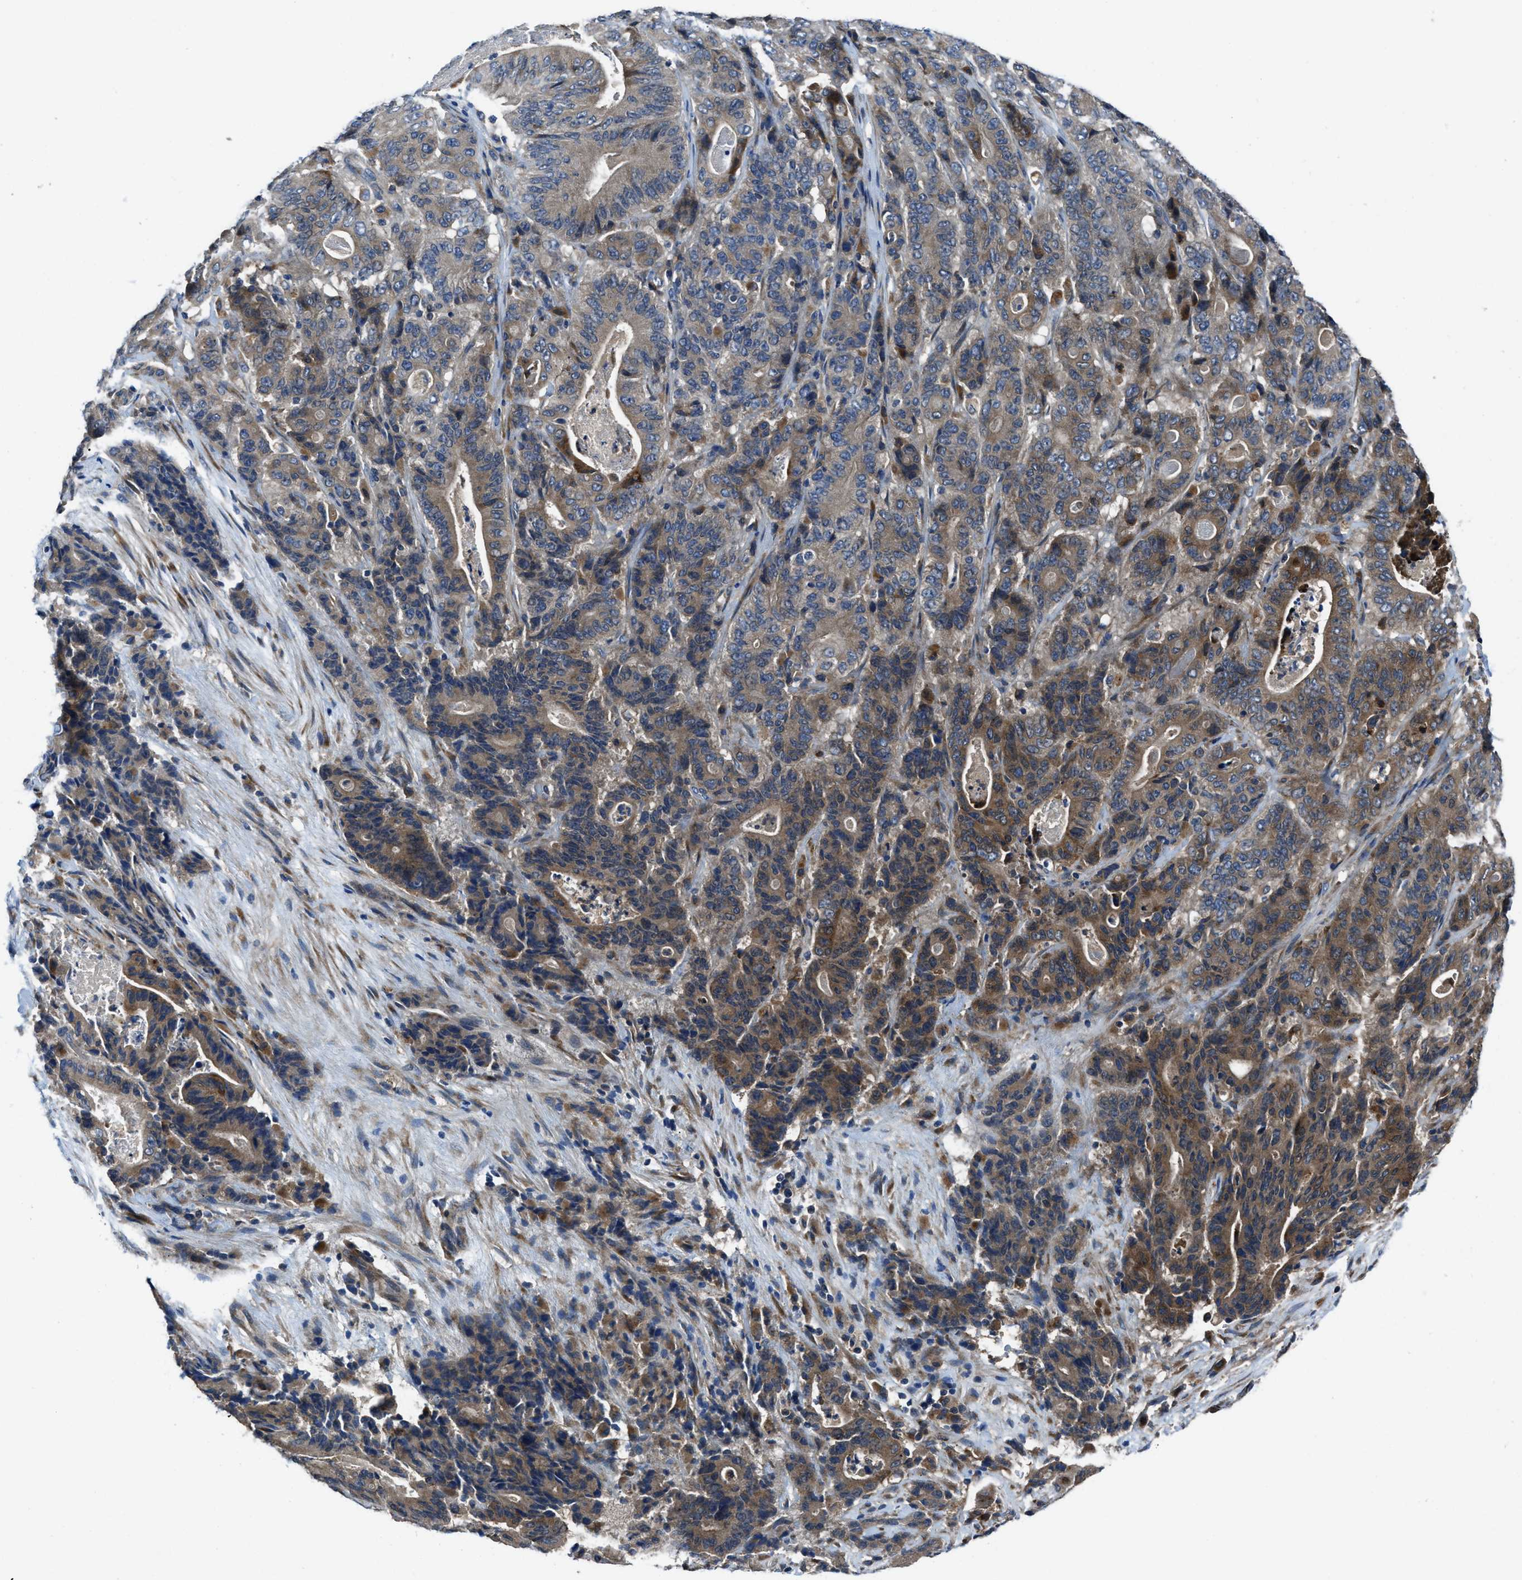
{"staining": {"intensity": "moderate", "quantity": ">75%", "location": "cytoplasmic/membranous"}, "tissue": "stomach cancer", "cell_type": "Tumor cells", "image_type": "cancer", "snomed": [{"axis": "morphology", "description": "Adenocarcinoma, NOS"}, {"axis": "topography", "description": "Stomach"}], "caption": "Protein analysis of stomach adenocarcinoma tissue demonstrates moderate cytoplasmic/membranous staining in about >75% of tumor cells. (Brightfield microscopy of DAB IHC at high magnification).", "gene": "MAP3K20", "patient": {"sex": "female", "age": 73}}